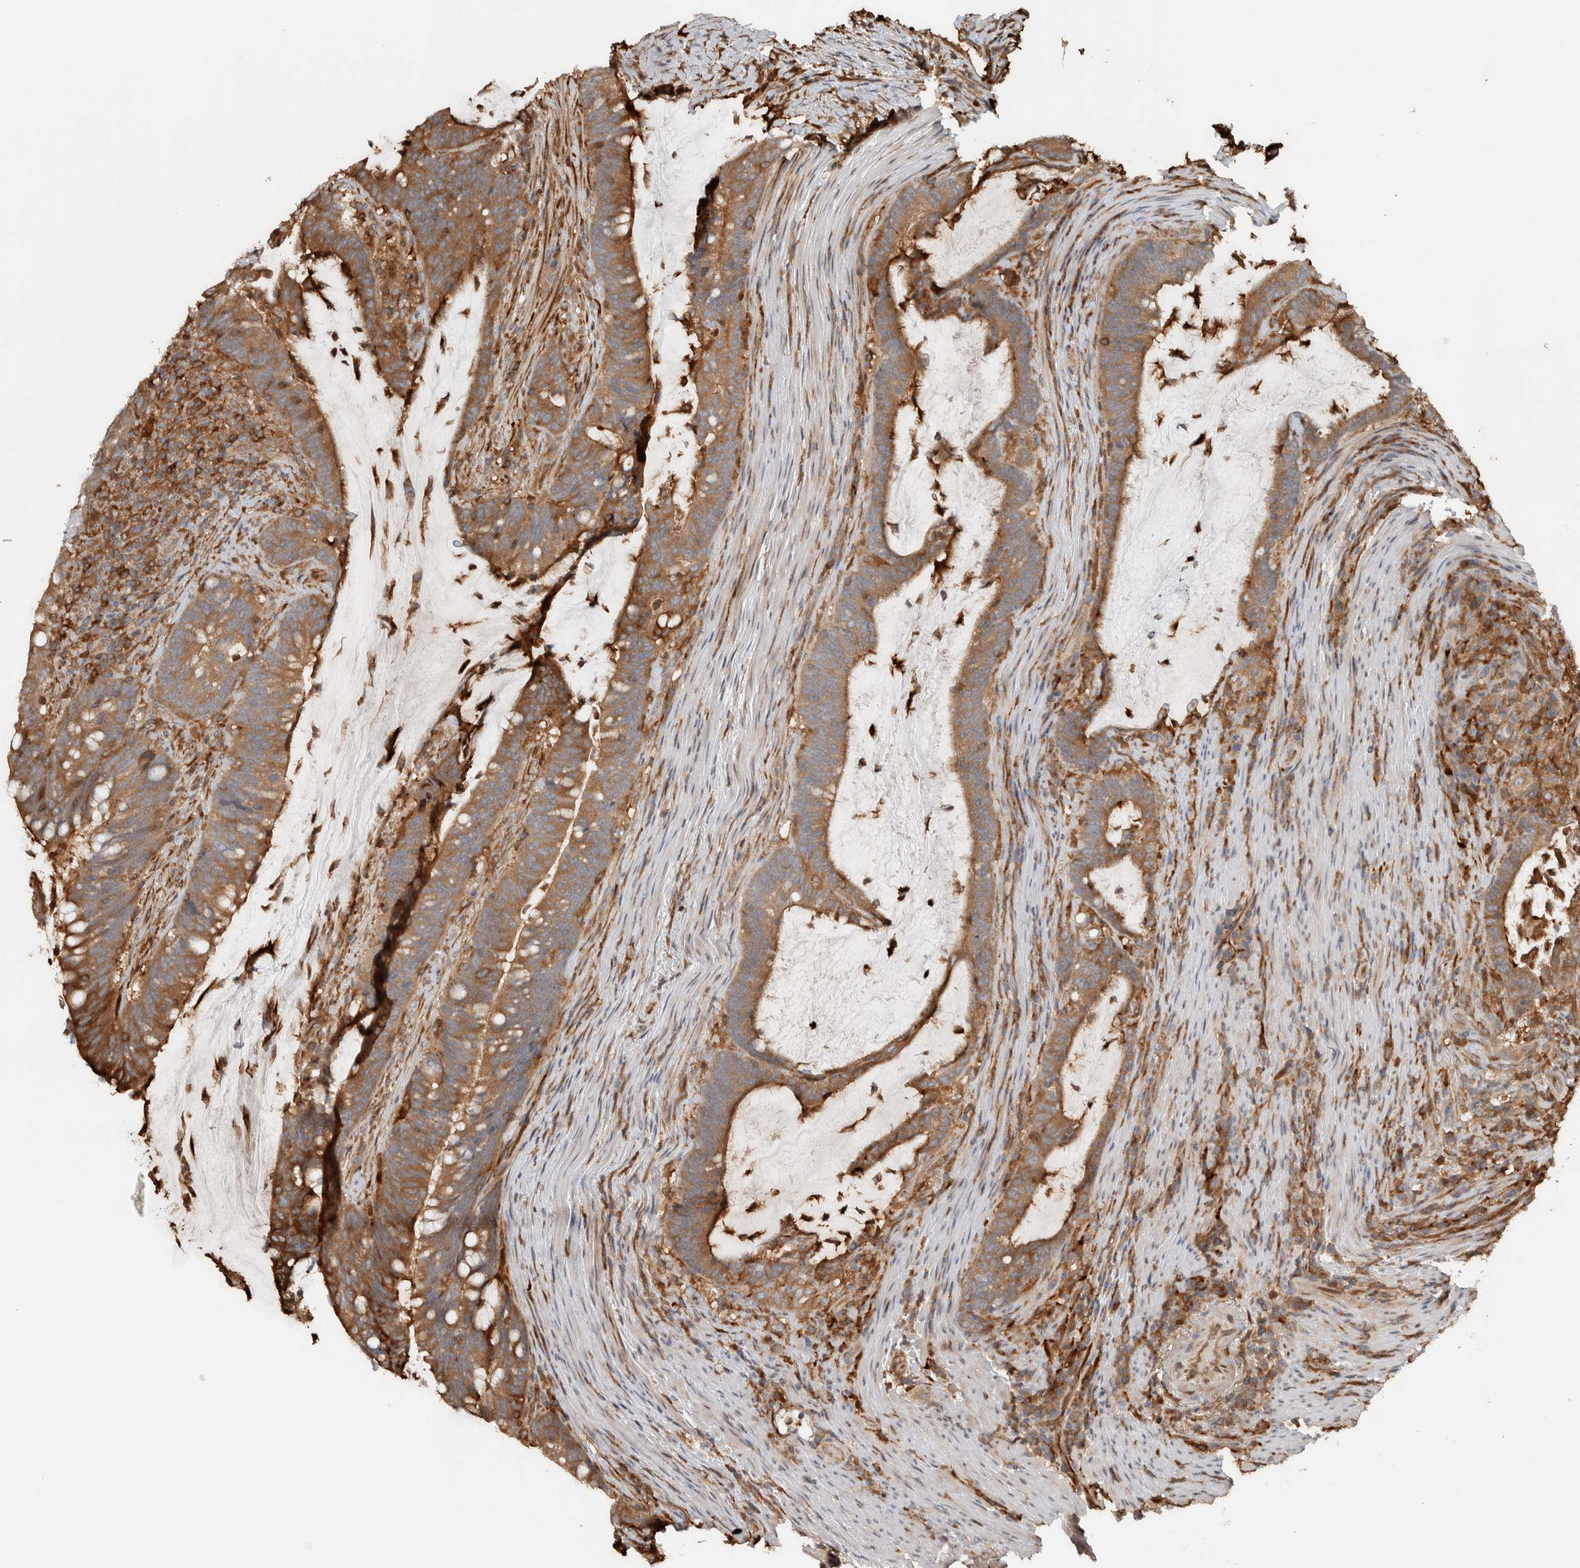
{"staining": {"intensity": "moderate", "quantity": ">75%", "location": "cytoplasmic/membranous"}, "tissue": "colorectal cancer", "cell_type": "Tumor cells", "image_type": "cancer", "snomed": [{"axis": "morphology", "description": "Adenocarcinoma, NOS"}, {"axis": "topography", "description": "Colon"}], "caption": "DAB immunohistochemical staining of human adenocarcinoma (colorectal) displays moderate cytoplasmic/membranous protein expression in approximately >75% of tumor cells.", "gene": "CNTROB", "patient": {"sex": "female", "age": 66}}